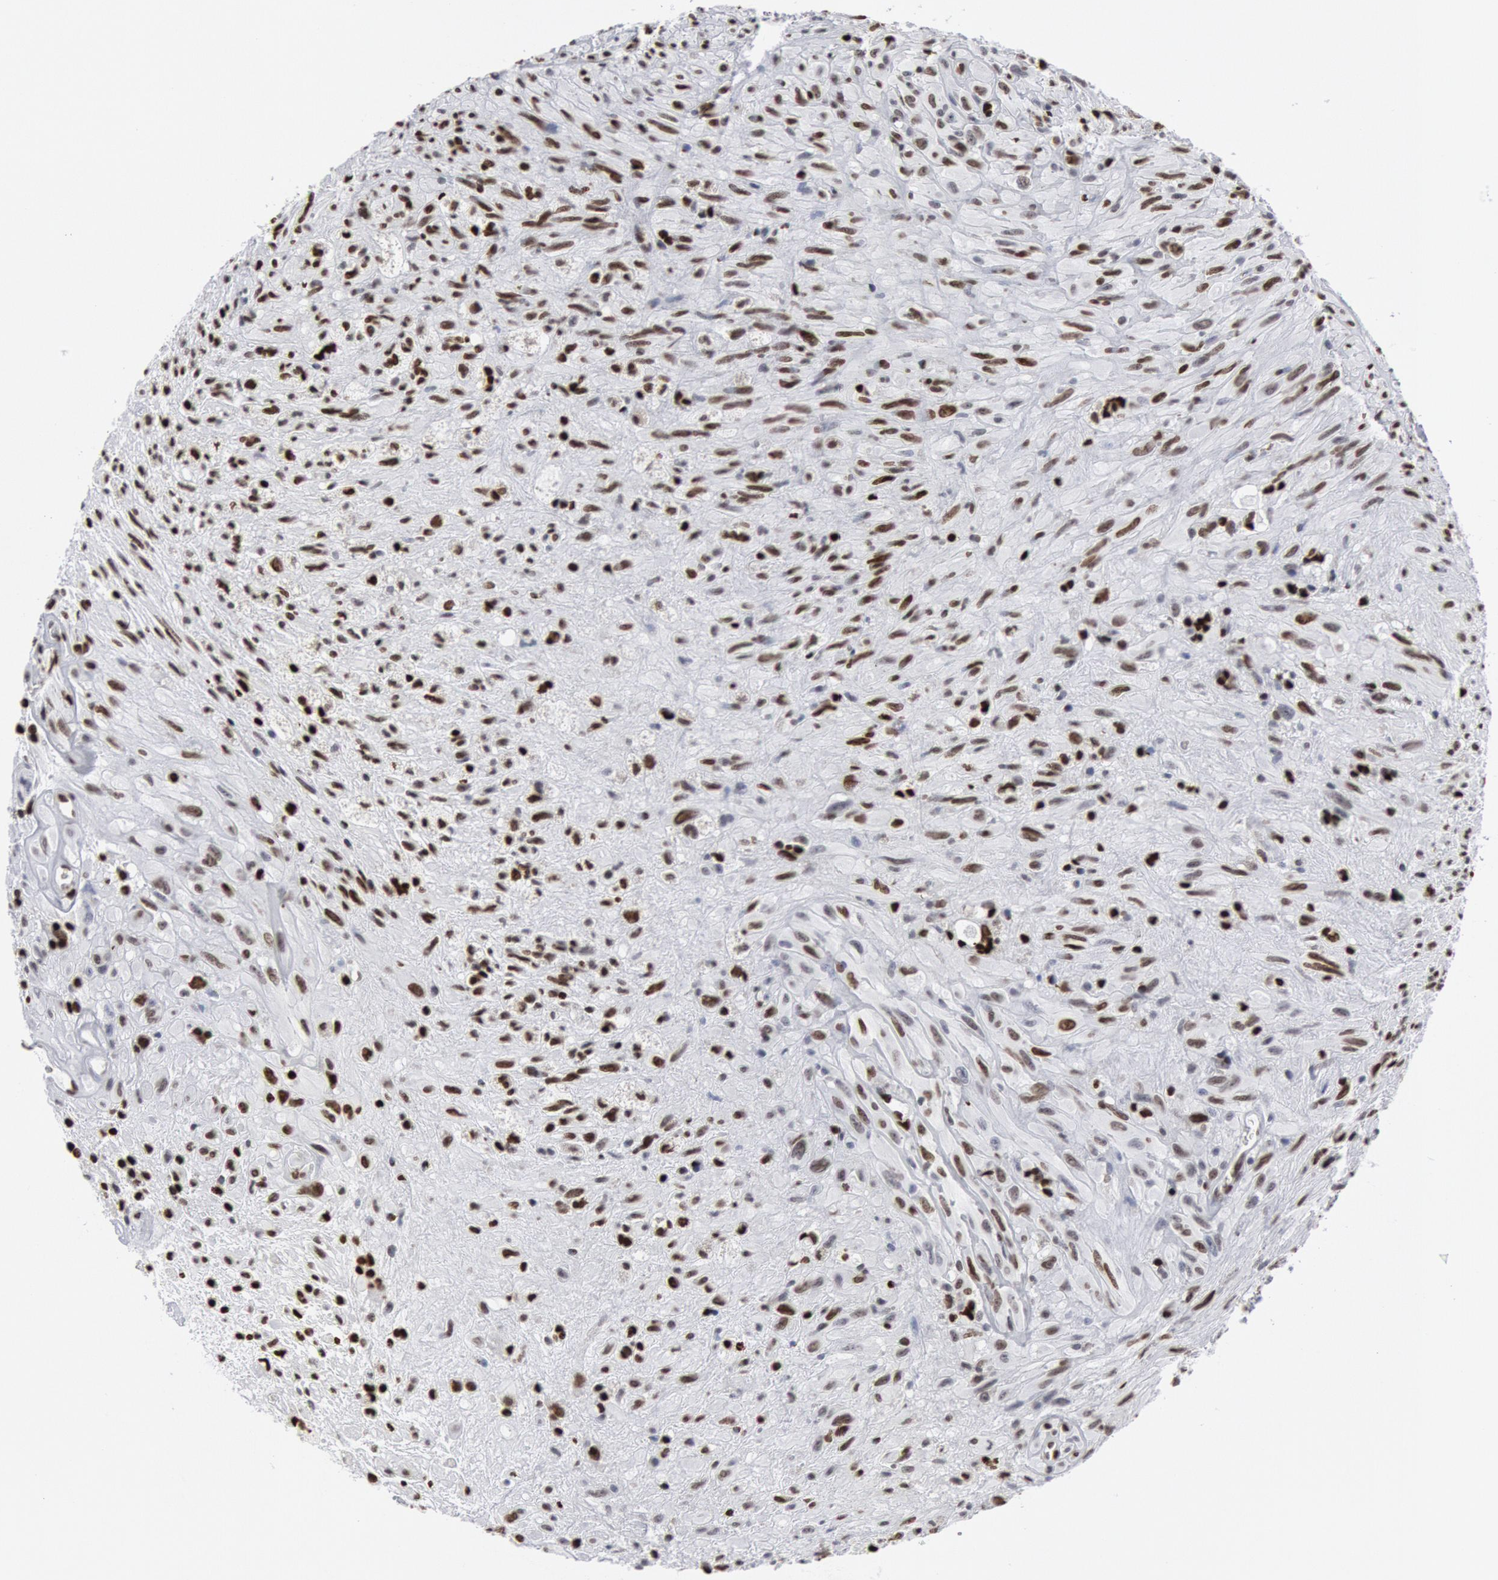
{"staining": {"intensity": "weak", "quantity": "25%-75%", "location": "nuclear"}, "tissue": "glioma", "cell_type": "Tumor cells", "image_type": "cancer", "snomed": [{"axis": "morphology", "description": "Glioma, malignant, High grade"}, {"axis": "topography", "description": "Brain"}], "caption": "Immunohistochemistry (IHC) (DAB) staining of glioma reveals weak nuclear protein positivity in approximately 25%-75% of tumor cells.", "gene": "MECP2", "patient": {"sex": "male", "age": 48}}